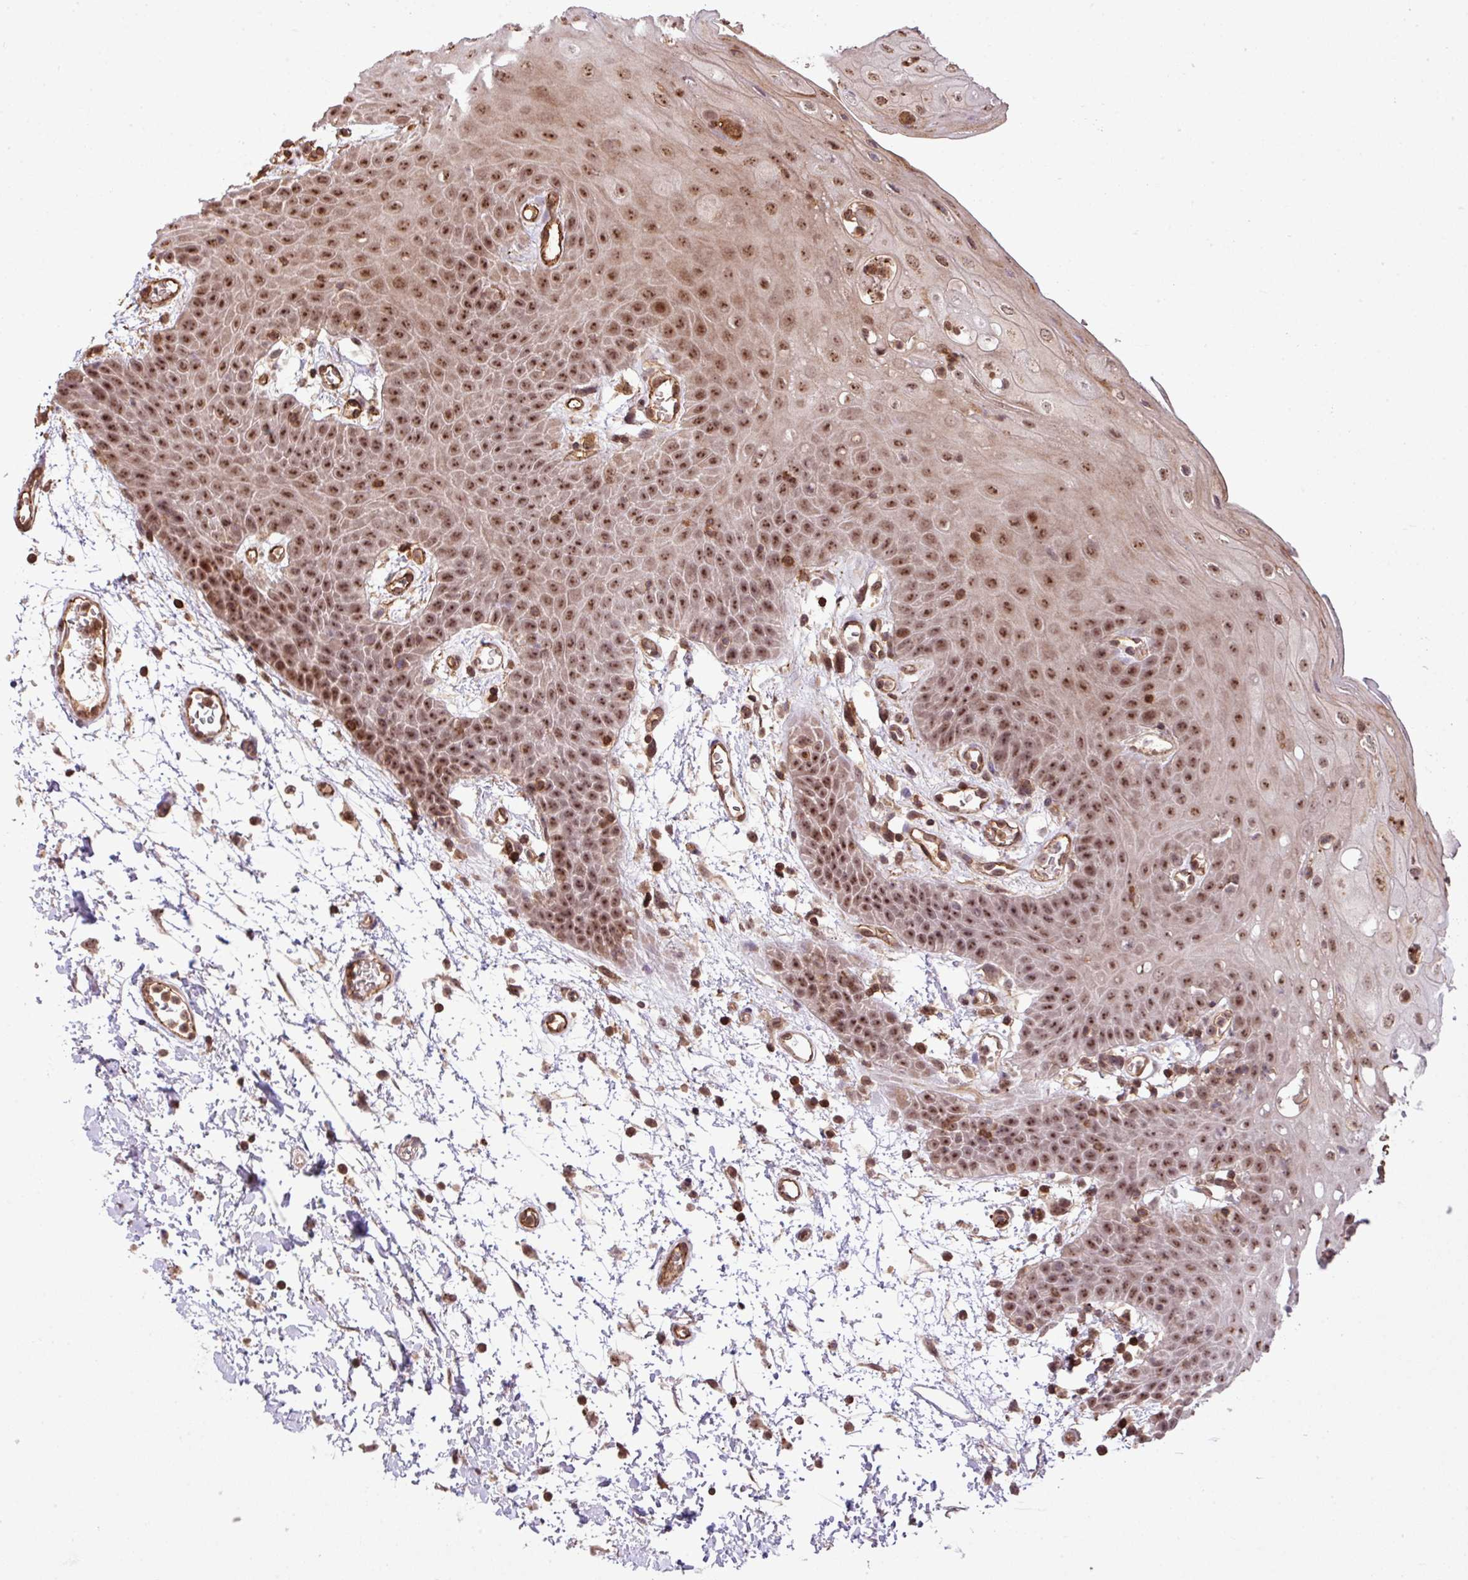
{"staining": {"intensity": "moderate", "quantity": ">75%", "location": "nuclear"}, "tissue": "oral mucosa", "cell_type": "Squamous epithelial cells", "image_type": "normal", "snomed": [{"axis": "morphology", "description": "Normal tissue, NOS"}, {"axis": "topography", "description": "Oral tissue"}, {"axis": "topography", "description": "Tounge, NOS"}], "caption": "DAB (3,3'-diaminobenzidine) immunohistochemical staining of normal human oral mucosa shows moderate nuclear protein positivity in approximately >75% of squamous epithelial cells. The staining was performed using DAB, with brown indicating positive protein expression. Nuclei are stained blue with hematoxylin.", "gene": "GON7", "patient": {"sex": "female", "age": 59}}